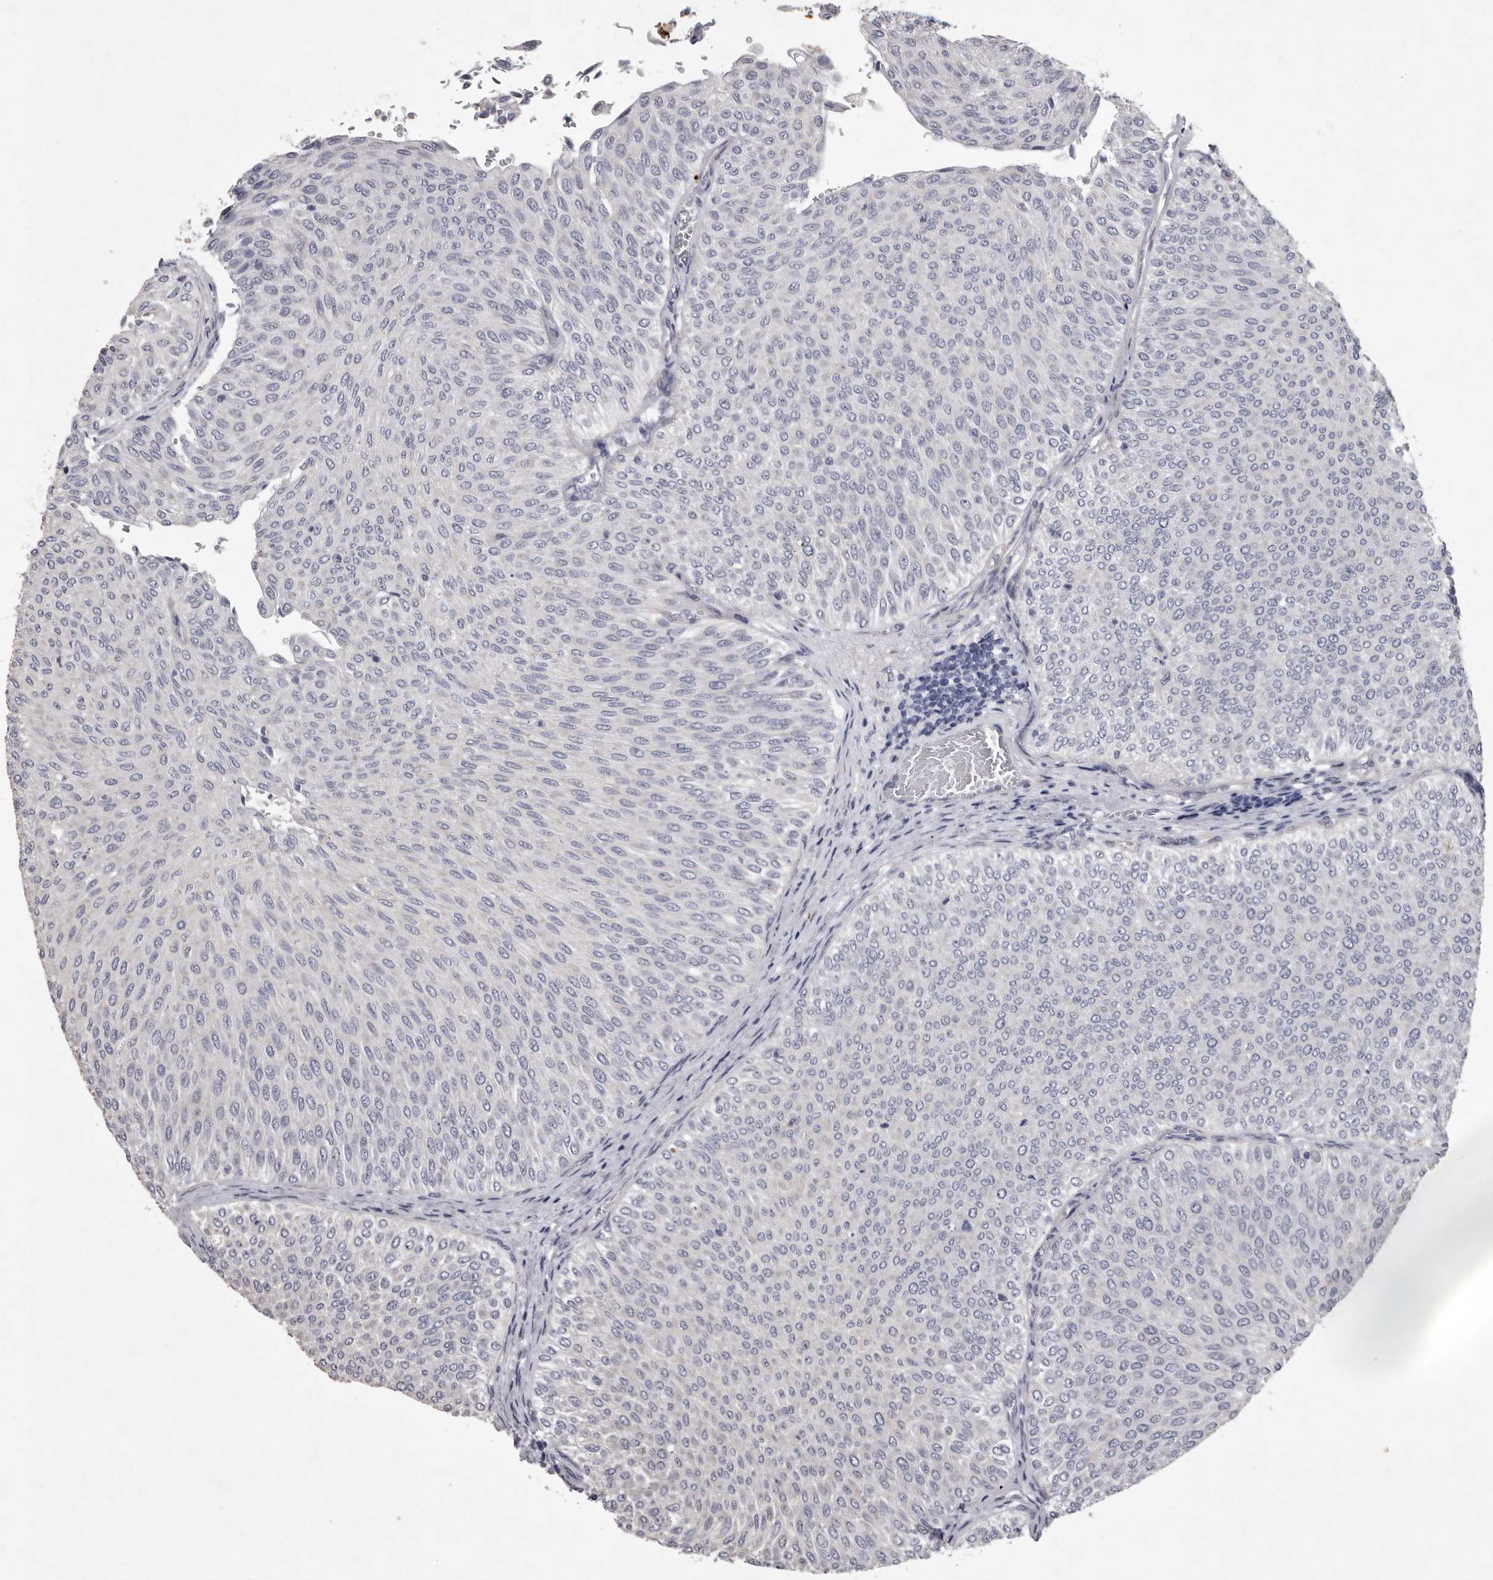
{"staining": {"intensity": "negative", "quantity": "none", "location": "none"}, "tissue": "urothelial cancer", "cell_type": "Tumor cells", "image_type": "cancer", "snomed": [{"axis": "morphology", "description": "Urothelial carcinoma, Low grade"}, {"axis": "topography", "description": "Urinary bladder"}], "caption": "A high-resolution image shows immunohistochemistry staining of low-grade urothelial carcinoma, which reveals no significant staining in tumor cells.", "gene": "NKAIN4", "patient": {"sex": "male", "age": 78}}